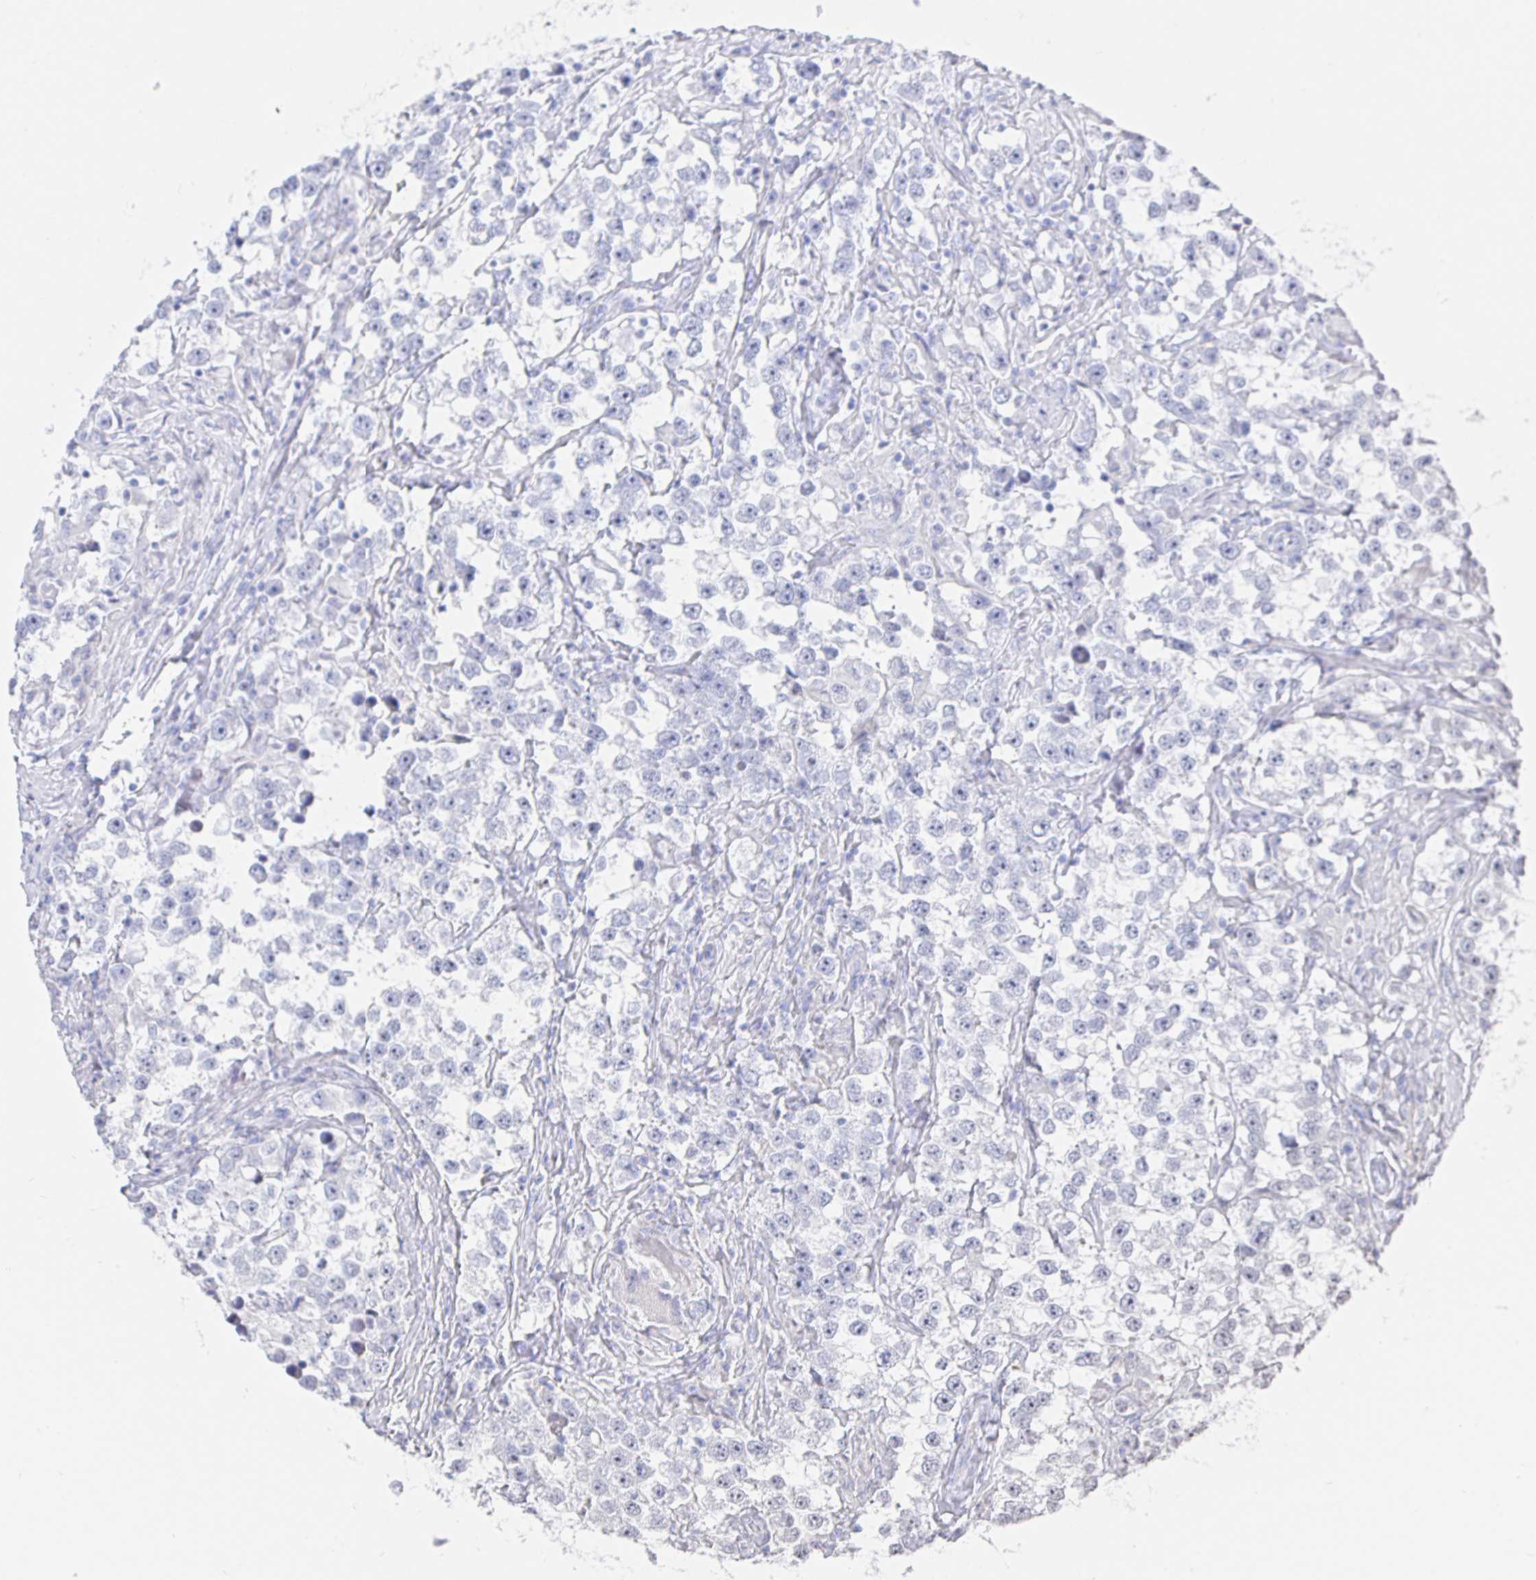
{"staining": {"intensity": "negative", "quantity": "none", "location": "none"}, "tissue": "testis cancer", "cell_type": "Tumor cells", "image_type": "cancer", "snomed": [{"axis": "morphology", "description": "Seminoma, NOS"}, {"axis": "topography", "description": "Testis"}], "caption": "Immunohistochemistry micrograph of neoplastic tissue: human seminoma (testis) stained with DAB (3,3'-diaminobenzidine) shows no significant protein positivity in tumor cells.", "gene": "LRRC23", "patient": {"sex": "male", "age": 46}}